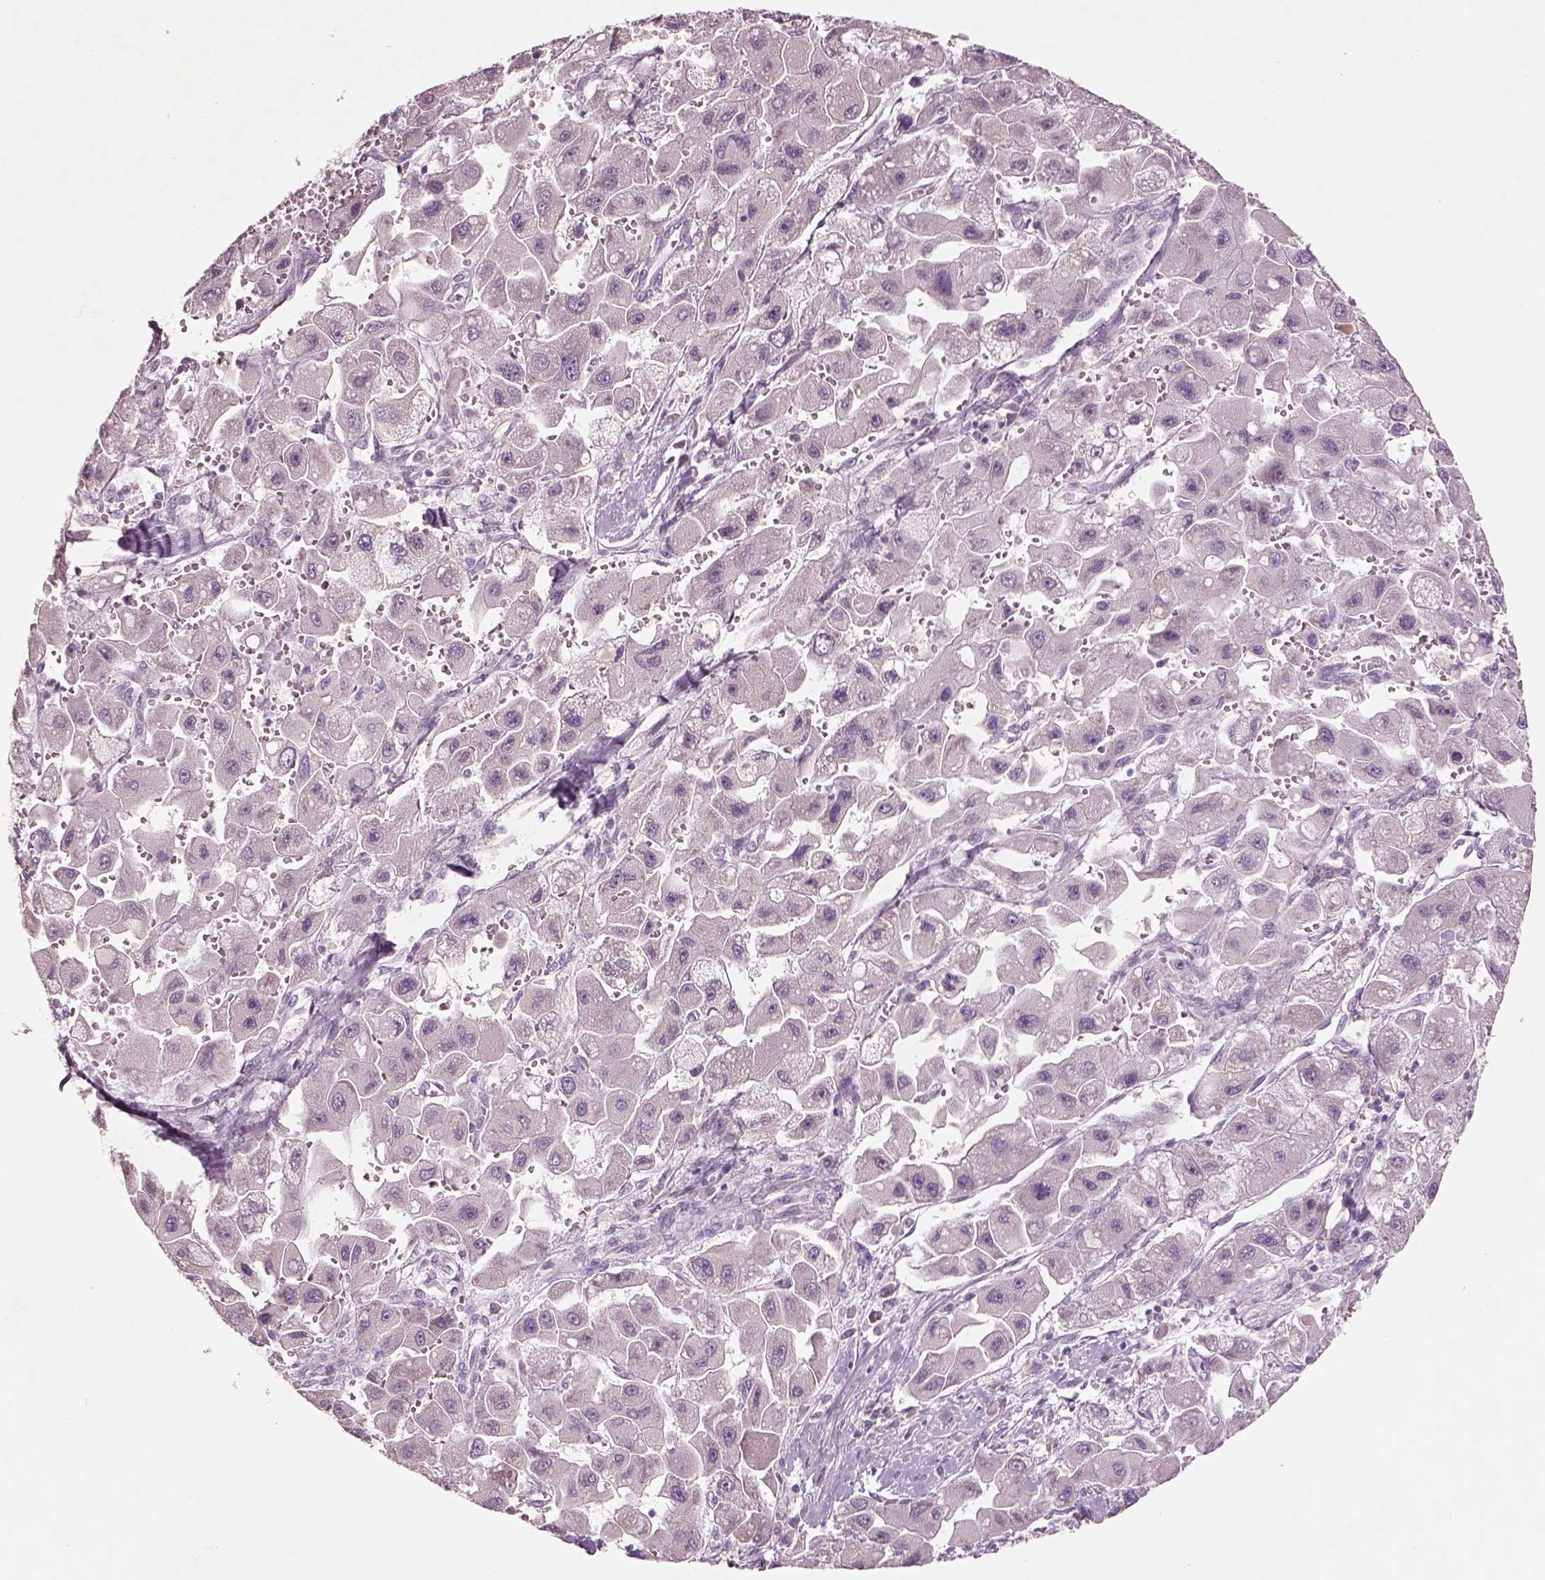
{"staining": {"intensity": "negative", "quantity": "none", "location": "none"}, "tissue": "liver cancer", "cell_type": "Tumor cells", "image_type": "cancer", "snomed": [{"axis": "morphology", "description": "Carcinoma, Hepatocellular, NOS"}, {"axis": "topography", "description": "Liver"}], "caption": "Liver cancer was stained to show a protein in brown. There is no significant positivity in tumor cells. (DAB immunohistochemistry (IHC), high magnification).", "gene": "DUOXA2", "patient": {"sex": "male", "age": 24}}